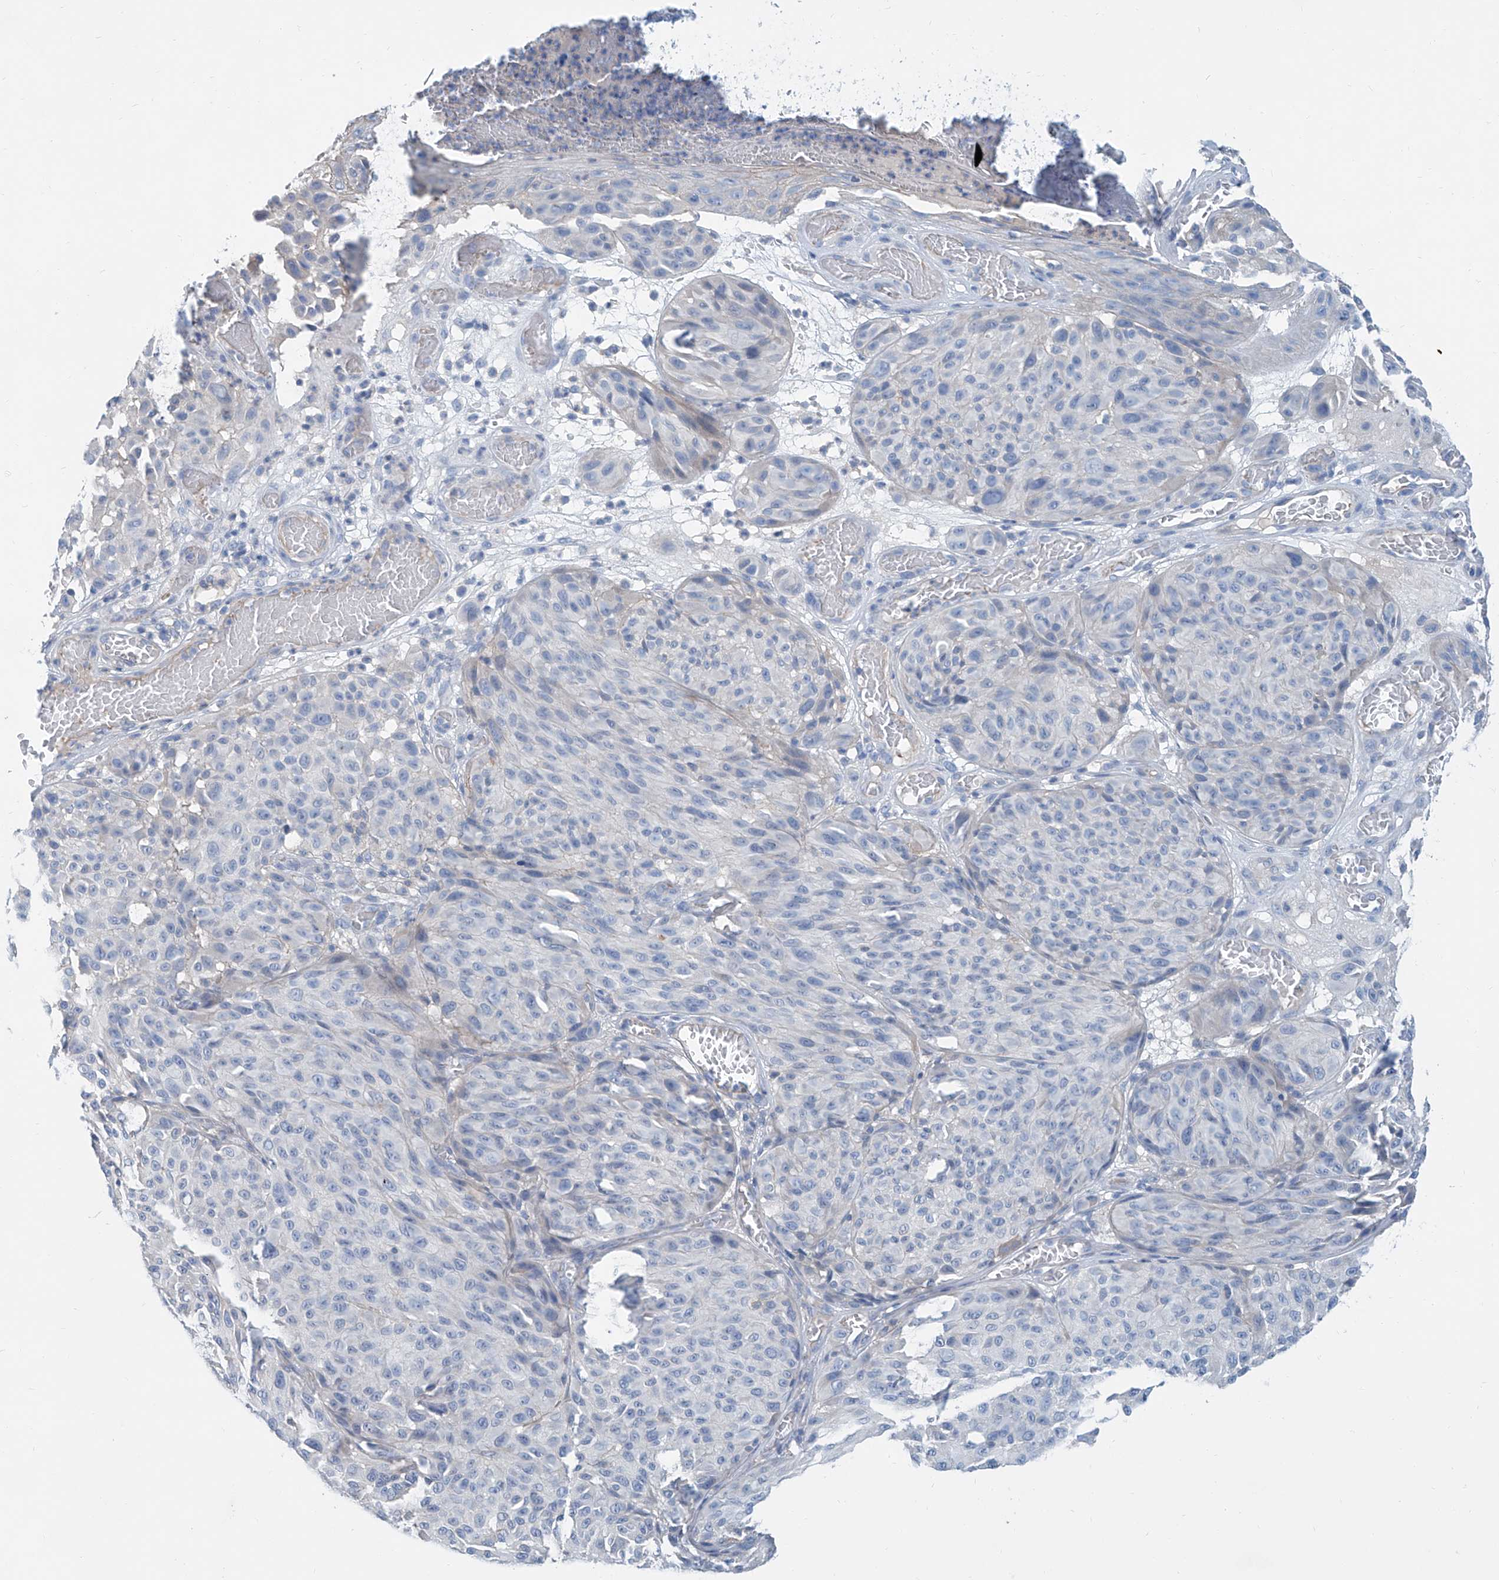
{"staining": {"intensity": "negative", "quantity": "none", "location": "none"}, "tissue": "melanoma", "cell_type": "Tumor cells", "image_type": "cancer", "snomed": [{"axis": "morphology", "description": "Malignant melanoma, NOS"}, {"axis": "topography", "description": "Skin"}], "caption": "Tumor cells are negative for brown protein staining in melanoma. (Immunohistochemistry, brightfield microscopy, high magnification).", "gene": "ANKRD34A", "patient": {"sex": "male", "age": 83}}